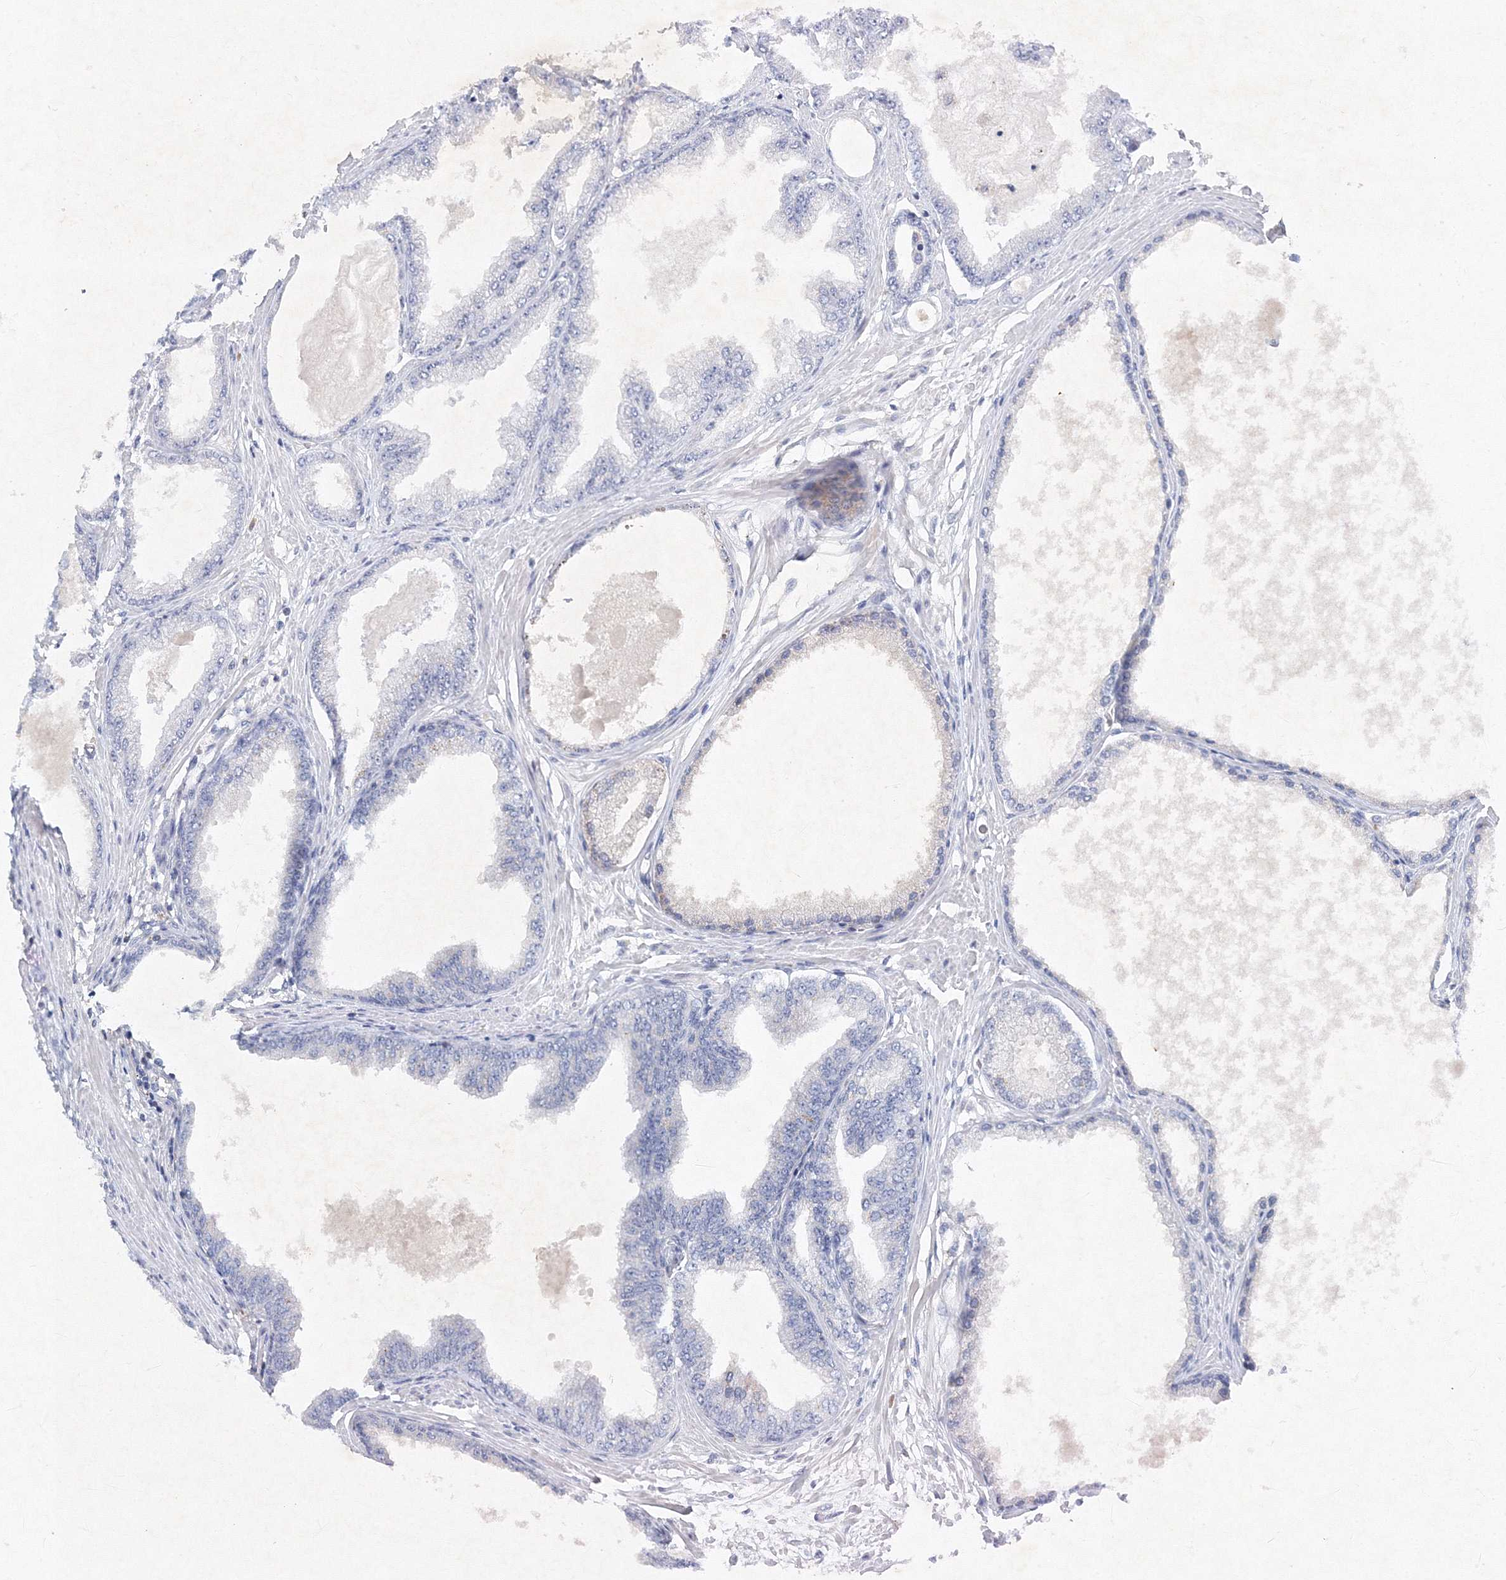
{"staining": {"intensity": "negative", "quantity": "none", "location": "none"}, "tissue": "prostate cancer", "cell_type": "Tumor cells", "image_type": "cancer", "snomed": [{"axis": "morphology", "description": "Adenocarcinoma, Low grade"}, {"axis": "topography", "description": "Prostate"}], "caption": "Prostate cancer (adenocarcinoma (low-grade)) stained for a protein using immunohistochemistry (IHC) displays no expression tumor cells.", "gene": "SH3BP5", "patient": {"sex": "male", "age": 63}}